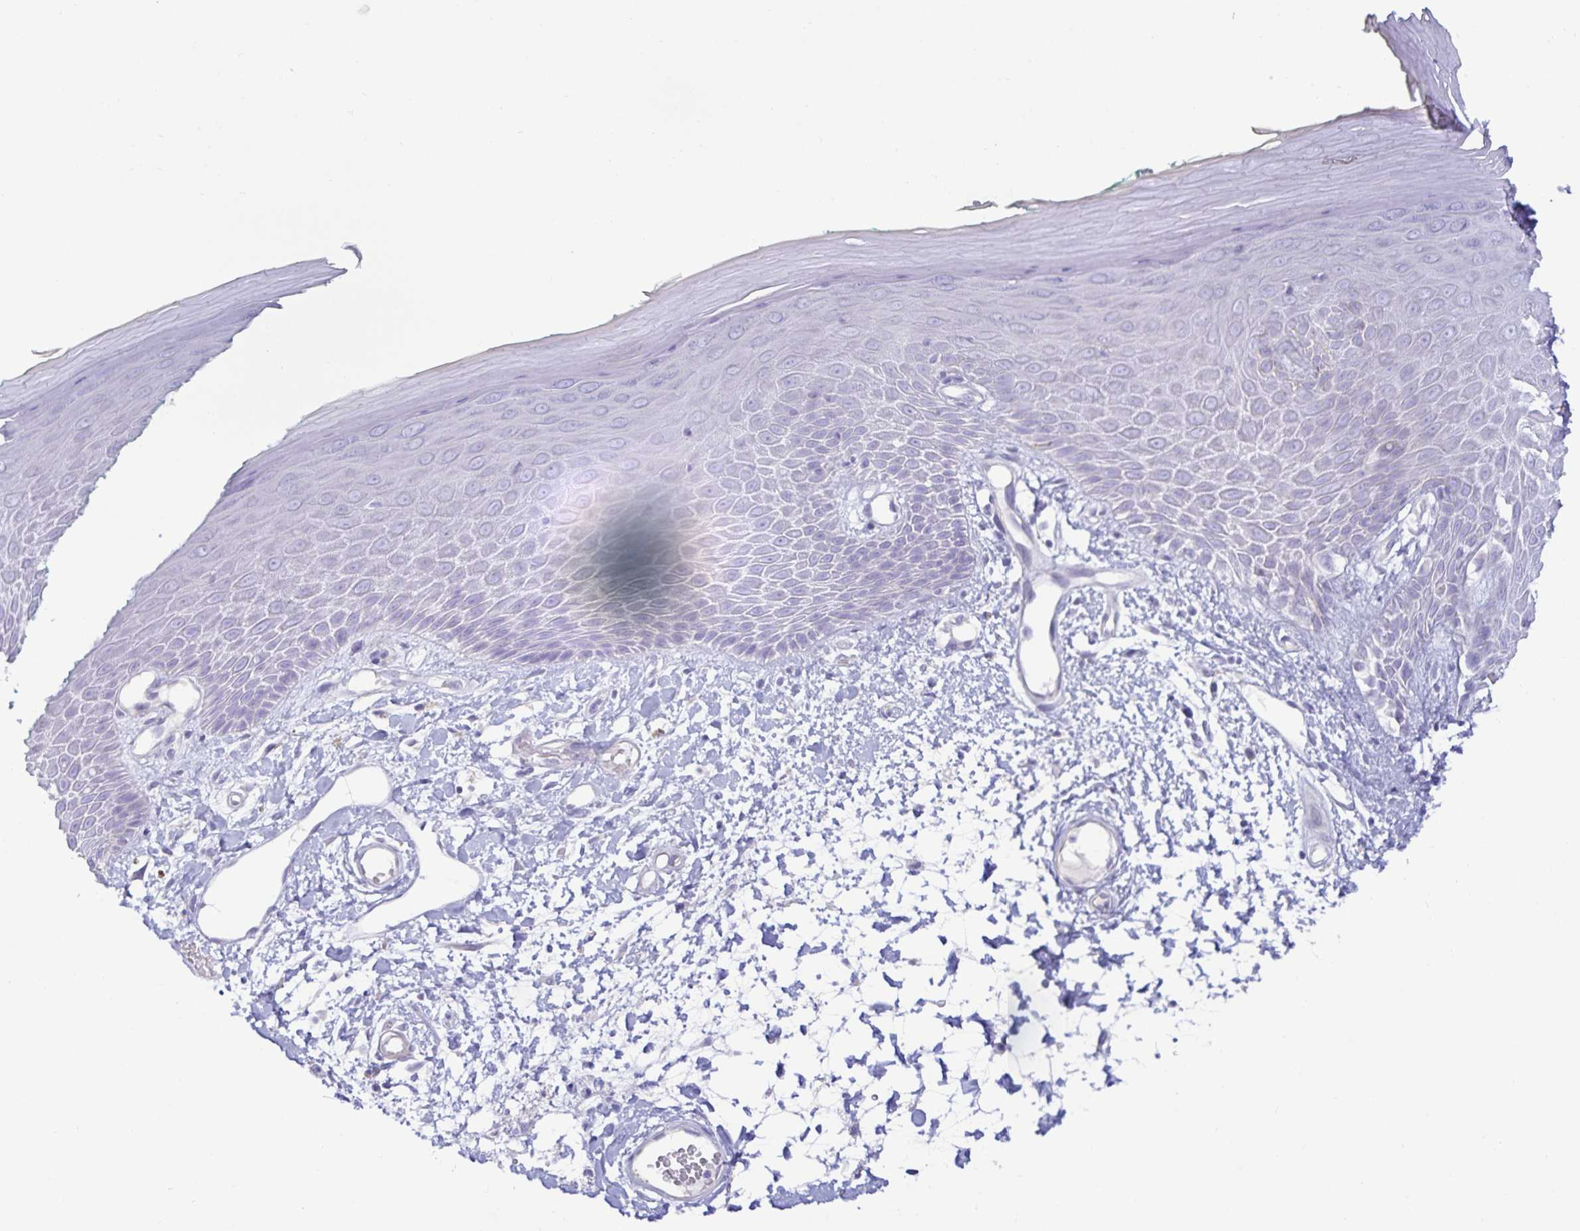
{"staining": {"intensity": "negative", "quantity": "none", "location": "none"}, "tissue": "skin", "cell_type": "Epidermal cells", "image_type": "normal", "snomed": [{"axis": "morphology", "description": "Normal tissue, NOS"}, {"axis": "topography", "description": "Anal"}, {"axis": "topography", "description": "Peripheral nerve tissue"}], "caption": "An image of skin stained for a protein demonstrates no brown staining in epidermal cells.", "gene": "SPAG4", "patient": {"sex": "male", "age": 78}}